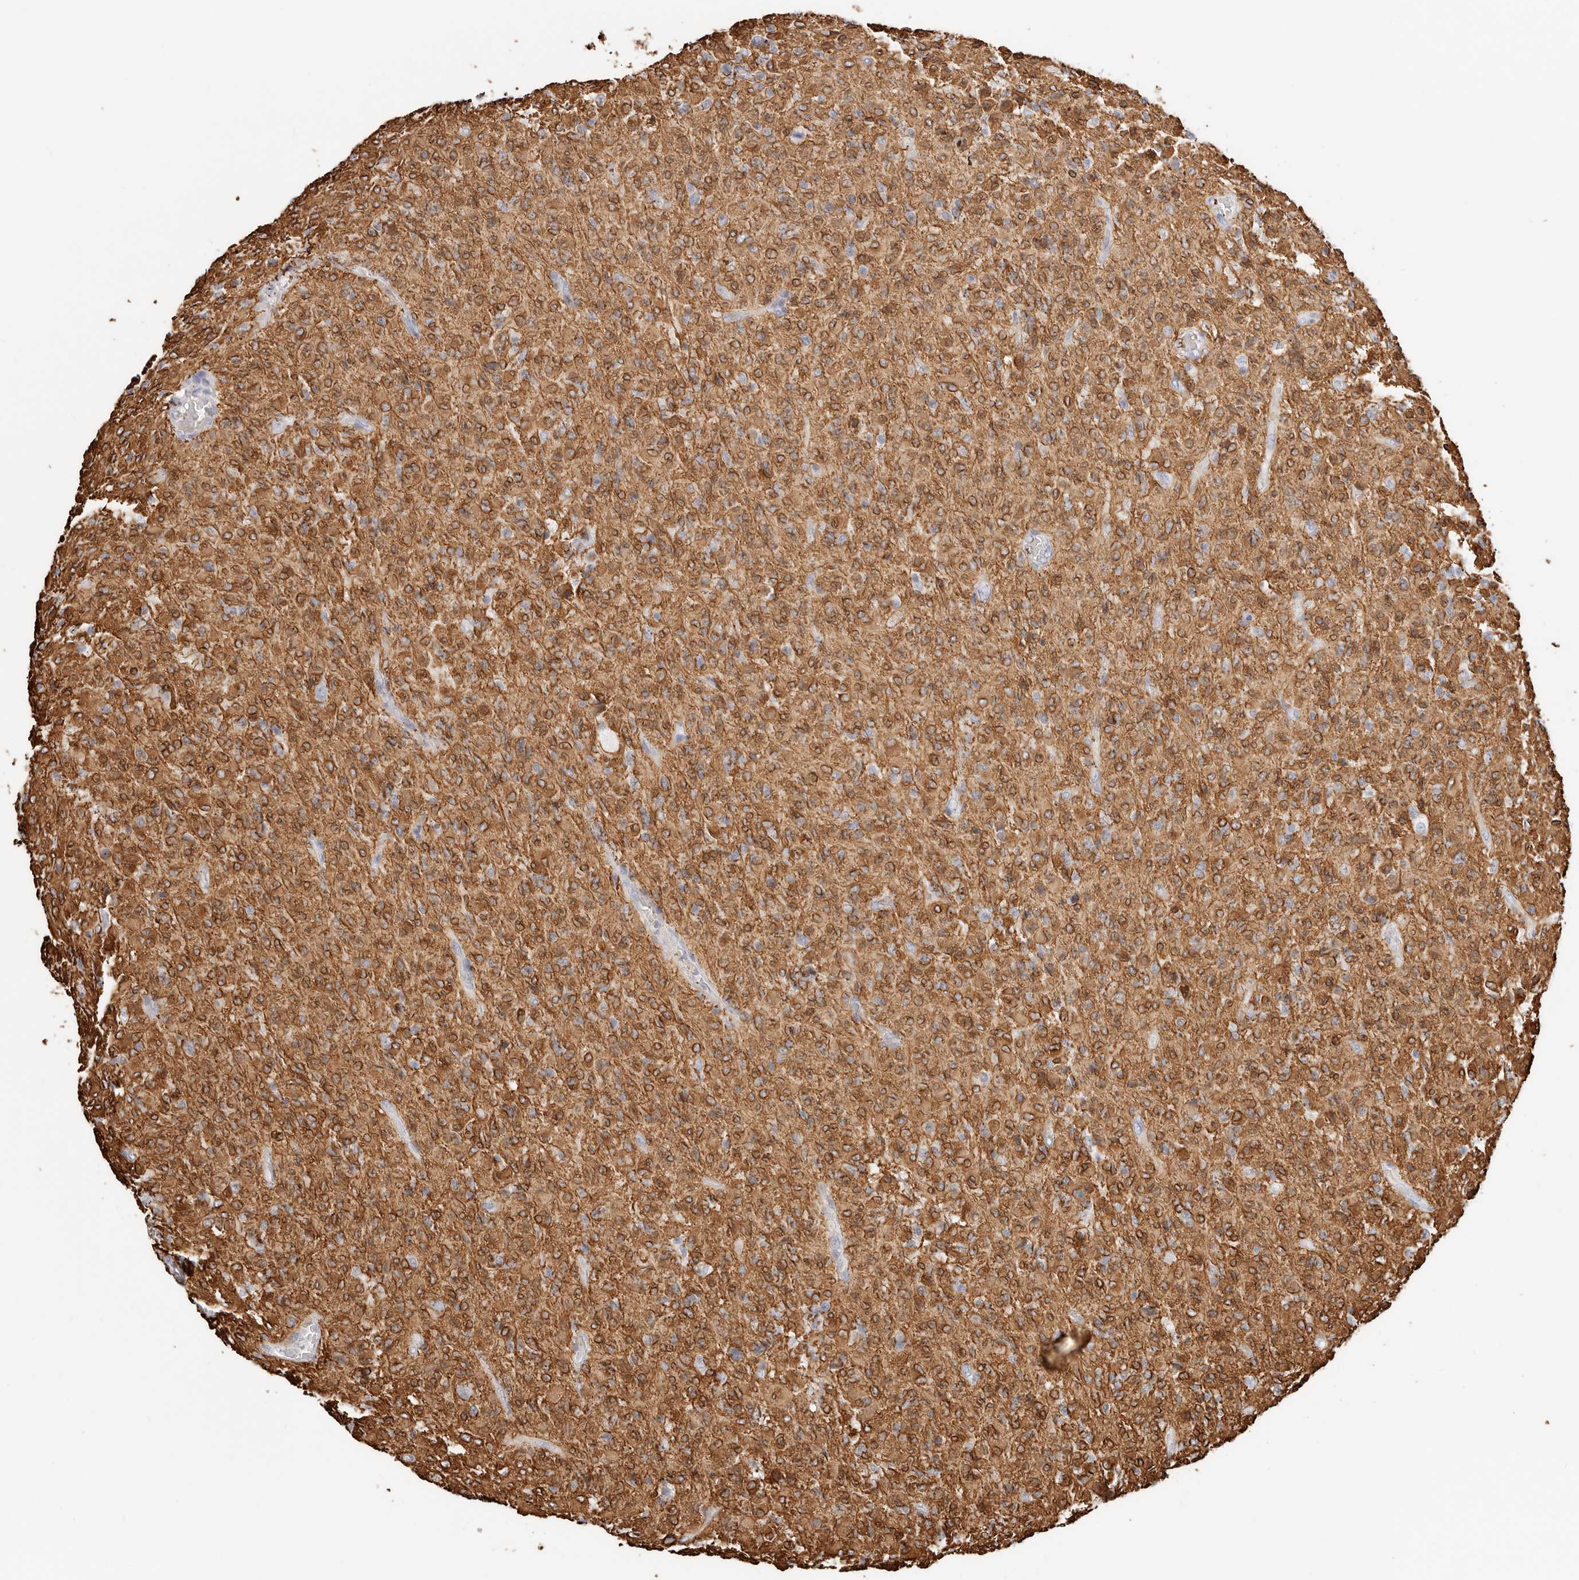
{"staining": {"intensity": "moderate", "quantity": "25%-75%", "location": "cytoplasmic/membranous"}, "tissue": "glioma", "cell_type": "Tumor cells", "image_type": "cancer", "snomed": [{"axis": "morphology", "description": "Glioma, malignant, High grade"}, {"axis": "topography", "description": "Brain"}], "caption": "Glioma was stained to show a protein in brown. There is medium levels of moderate cytoplasmic/membranous staining in approximately 25%-75% of tumor cells.", "gene": "ASCL1", "patient": {"sex": "female", "age": 57}}